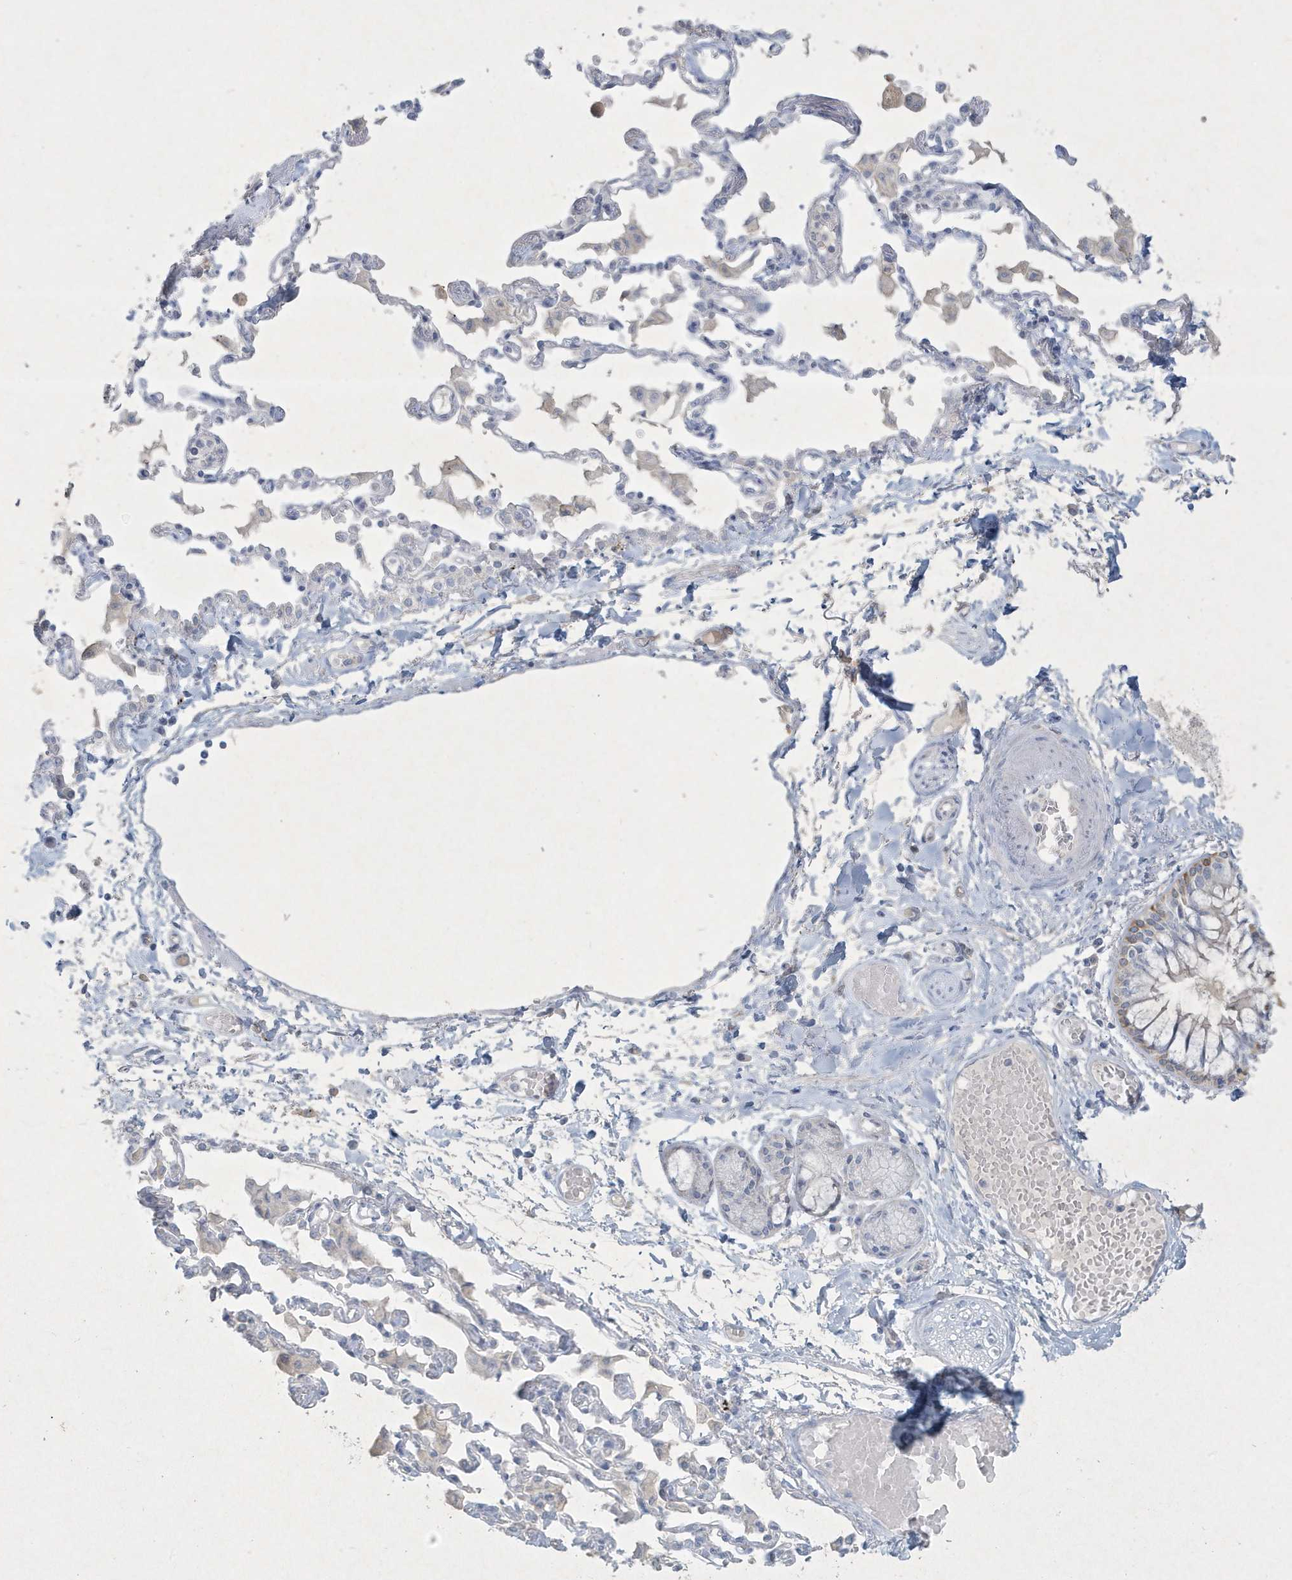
{"staining": {"intensity": "negative", "quantity": "none", "location": "none"}, "tissue": "adipose tissue", "cell_type": "Adipocytes", "image_type": "normal", "snomed": [{"axis": "morphology", "description": "Normal tissue, NOS"}, {"axis": "topography", "description": "Cartilage tissue"}, {"axis": "topography", "description": "Bronchus"}, {"axis": "topography", "description": "Lung"}, {"axis": "topography", "description": "Peripheral nerve tissue"}], "caption": "Unremarkable adipose tissue was stained to show a protein in brown. There is no significant positivity in adipocytes. The staining was performed using DAB (3,3'-diaminobenzidine) to visualize the protein expression in brown, while the nuclei were stained in blue with hematoxylin (Magnification: 20x).", "gene": "CCDC24", "patient": {"sex": "female", "age": 49}}